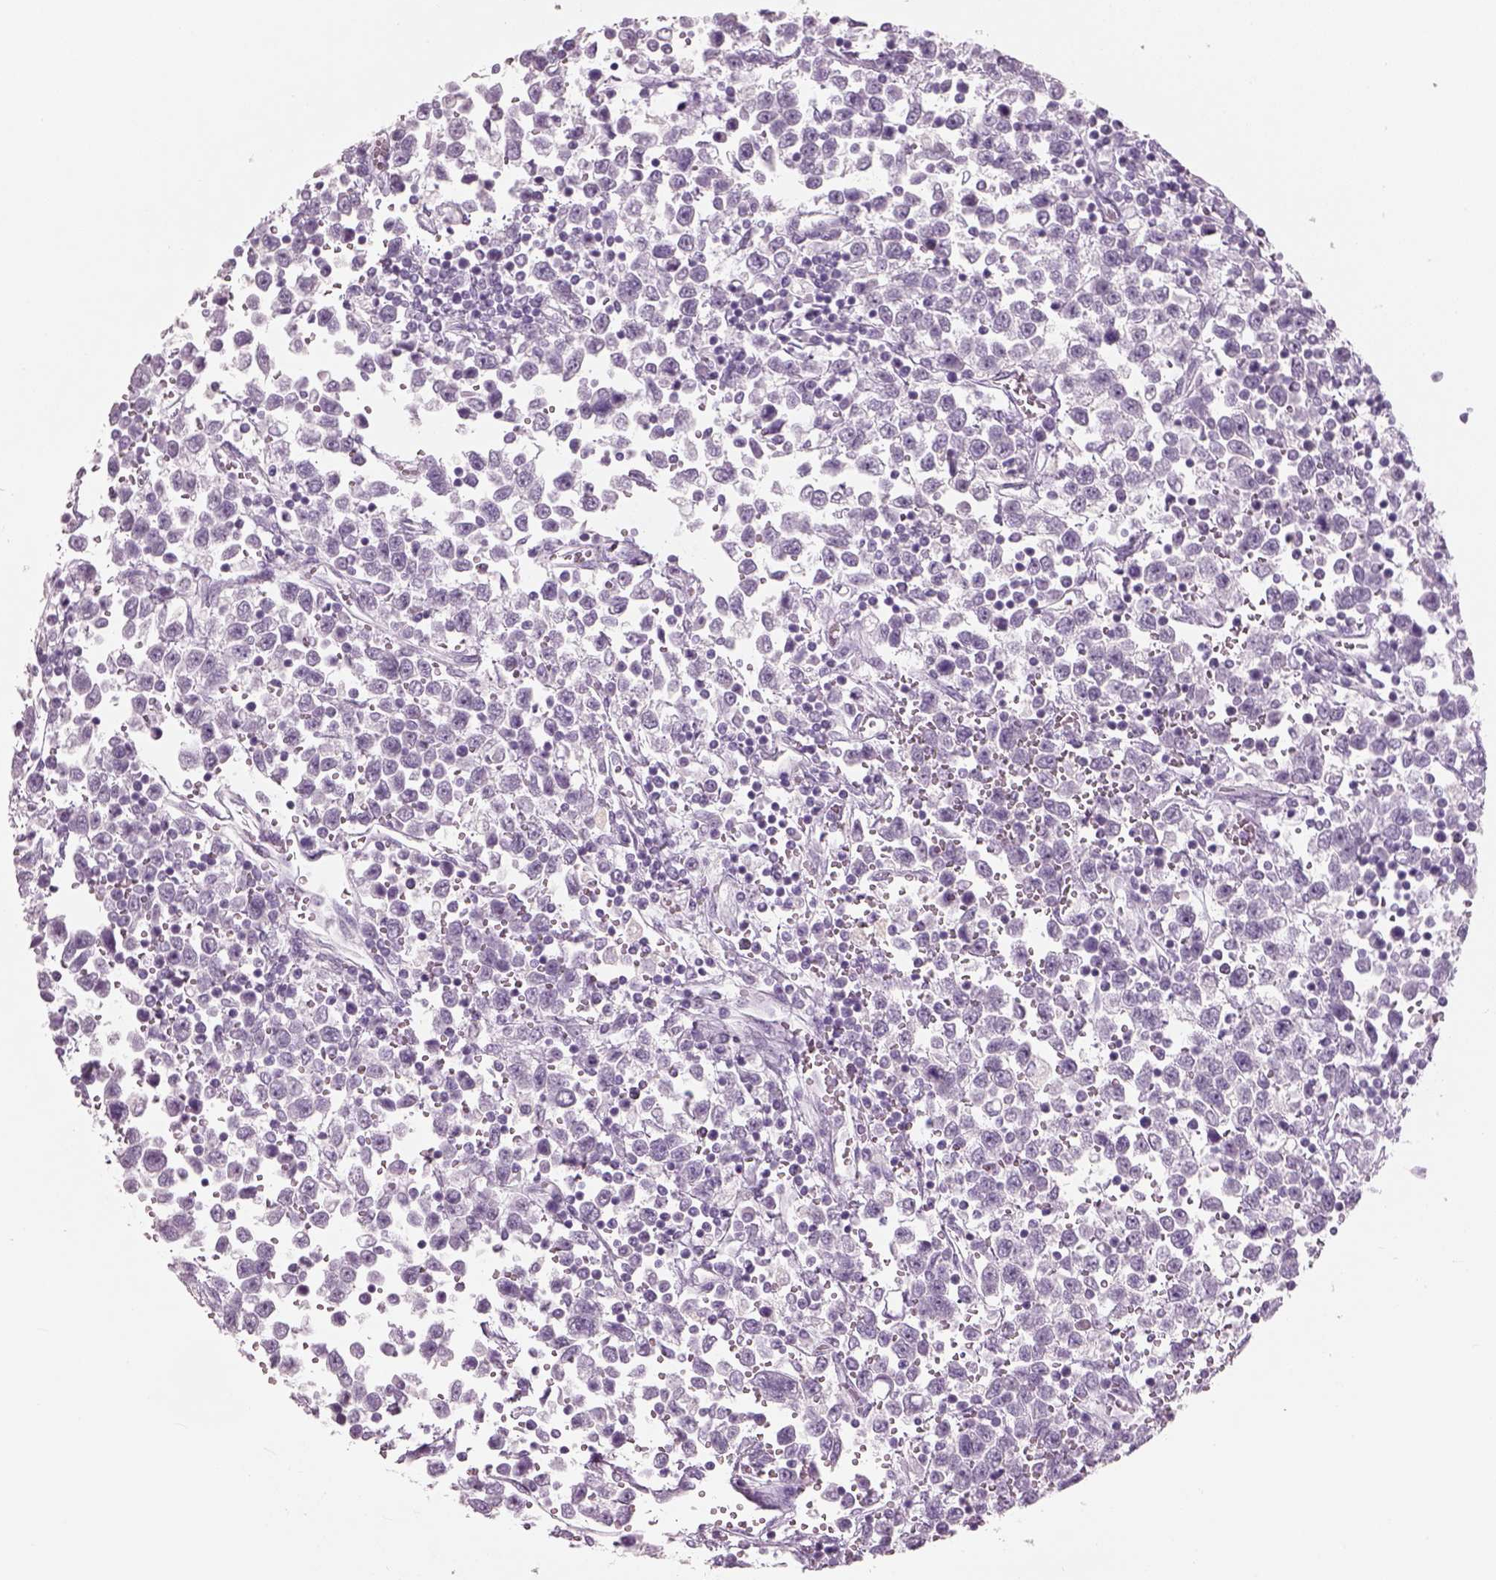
{"staining": {"intensity": "negative", "quantity": "none", "location": "none"}, "tissue": "testis cancer", "cell_type": "Tumor cells", "image_type": "cancer", "snomed": [{"axis": "morphology", "description": "Seminoma, NOS"}, {"axis": "topography", "description": "Testis"}], "caption": "The photomicrograph displays no significant staining in tumor cells of testis cancer (seminoma).", "gene": "SLC6A2", "patient": {"sex": "male", "age": 34}}